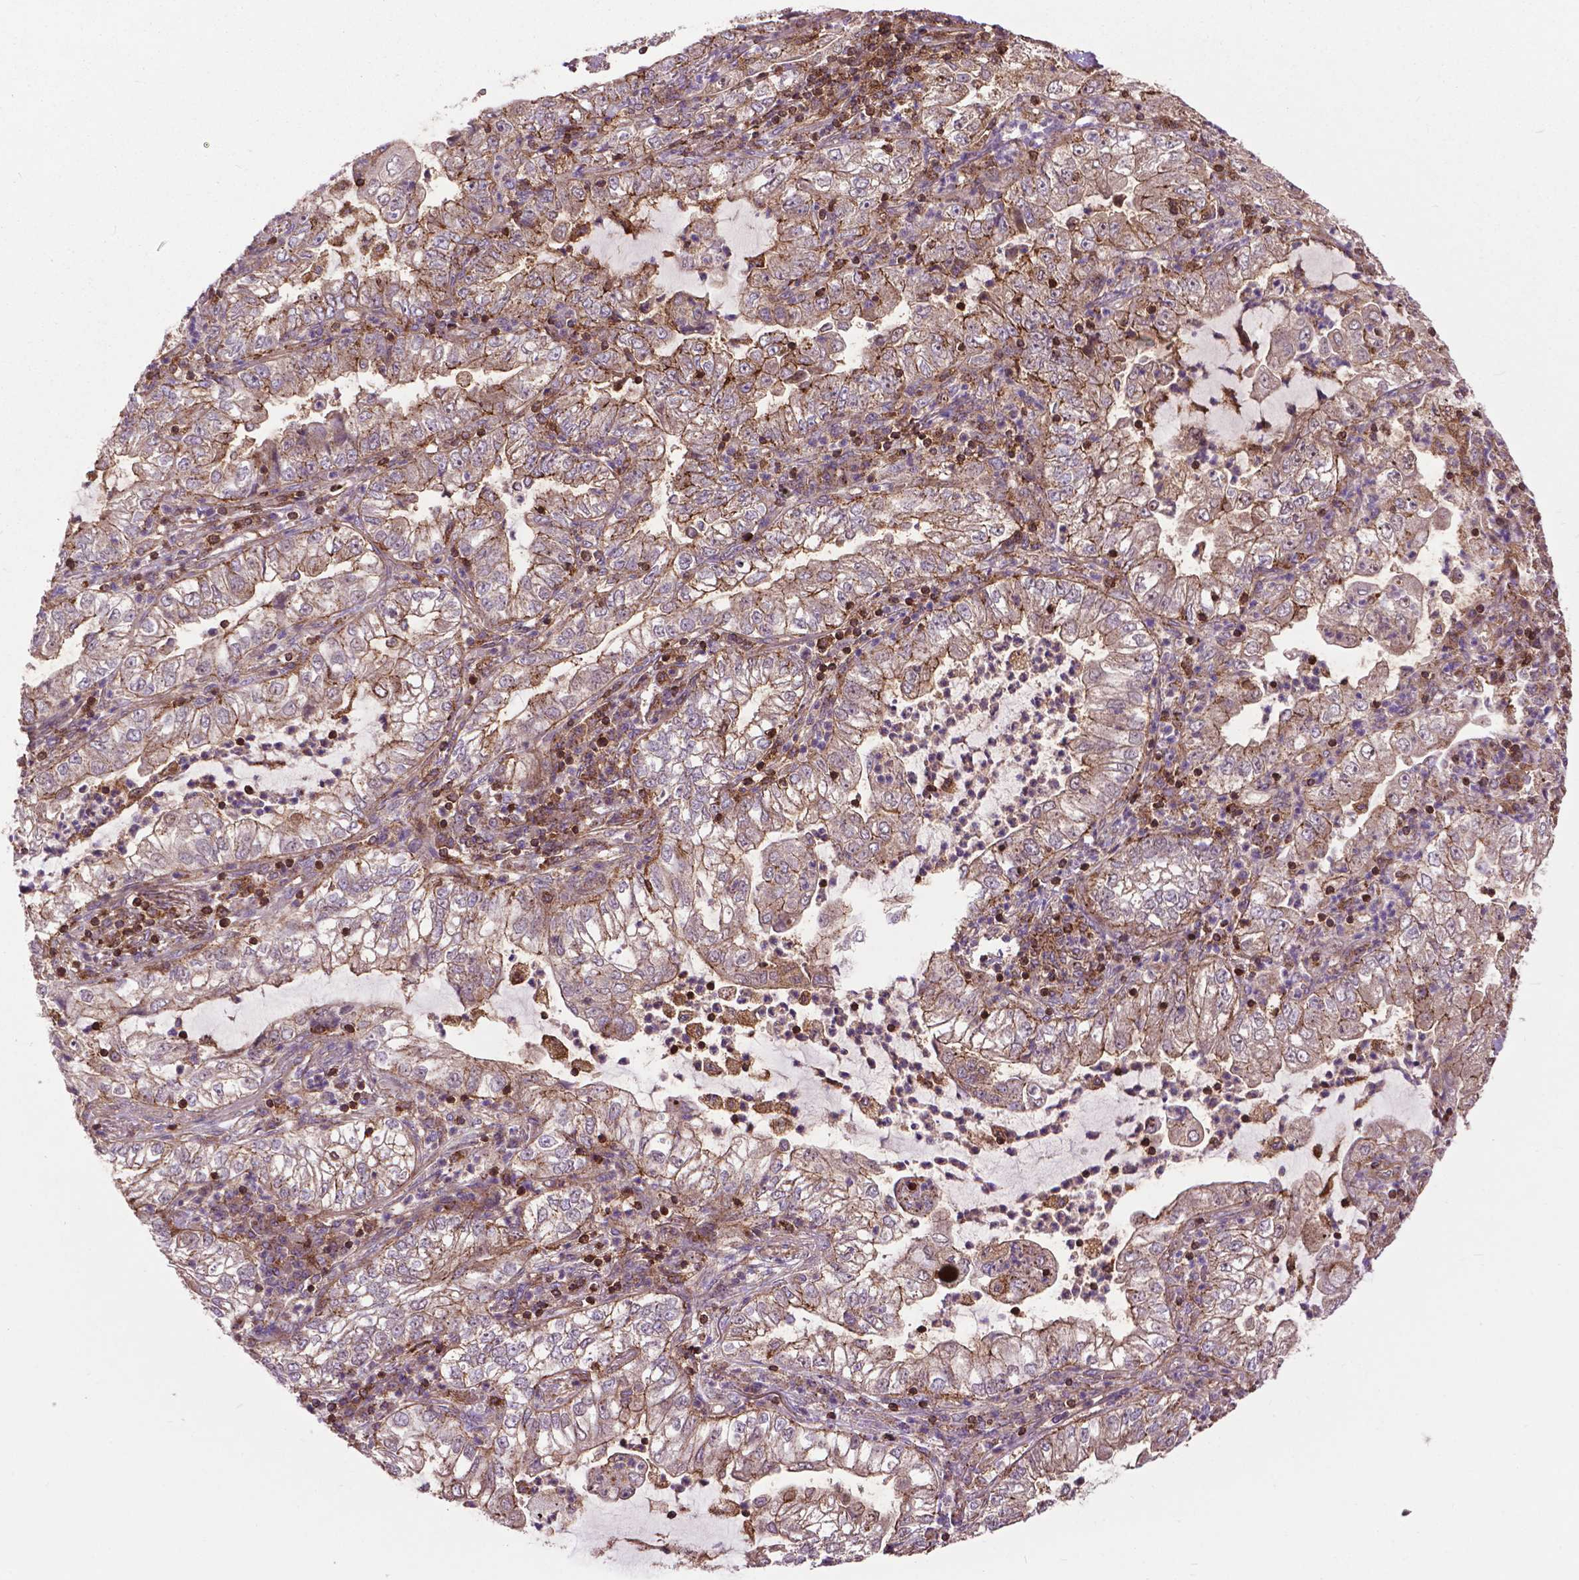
{"staining": {"intensity": "moderate", "quantity": "25%-75%", "location": "cytoplasmic/membranous"}, "tissue": "lung cancer", "cell_type": "Tumor cells", "image_type": "cancer", "snomed": [{"axis": "morphology", "description": "Adenocarcinoma, NOS"}, {"axis": "topography", "description": "Lung"}], "caption": "High-magnification brightfield microscopy of adenocarcinoma (lung) stained with DAB (brown) and counterstained with hematoxylin (blue). tumor cells exhibit moderate cytoplasmic/membranous expression is present in approximately25%-75% of cells.", "gene": "CHMP4A", "patient": {"sex": "female", "age": 73}}